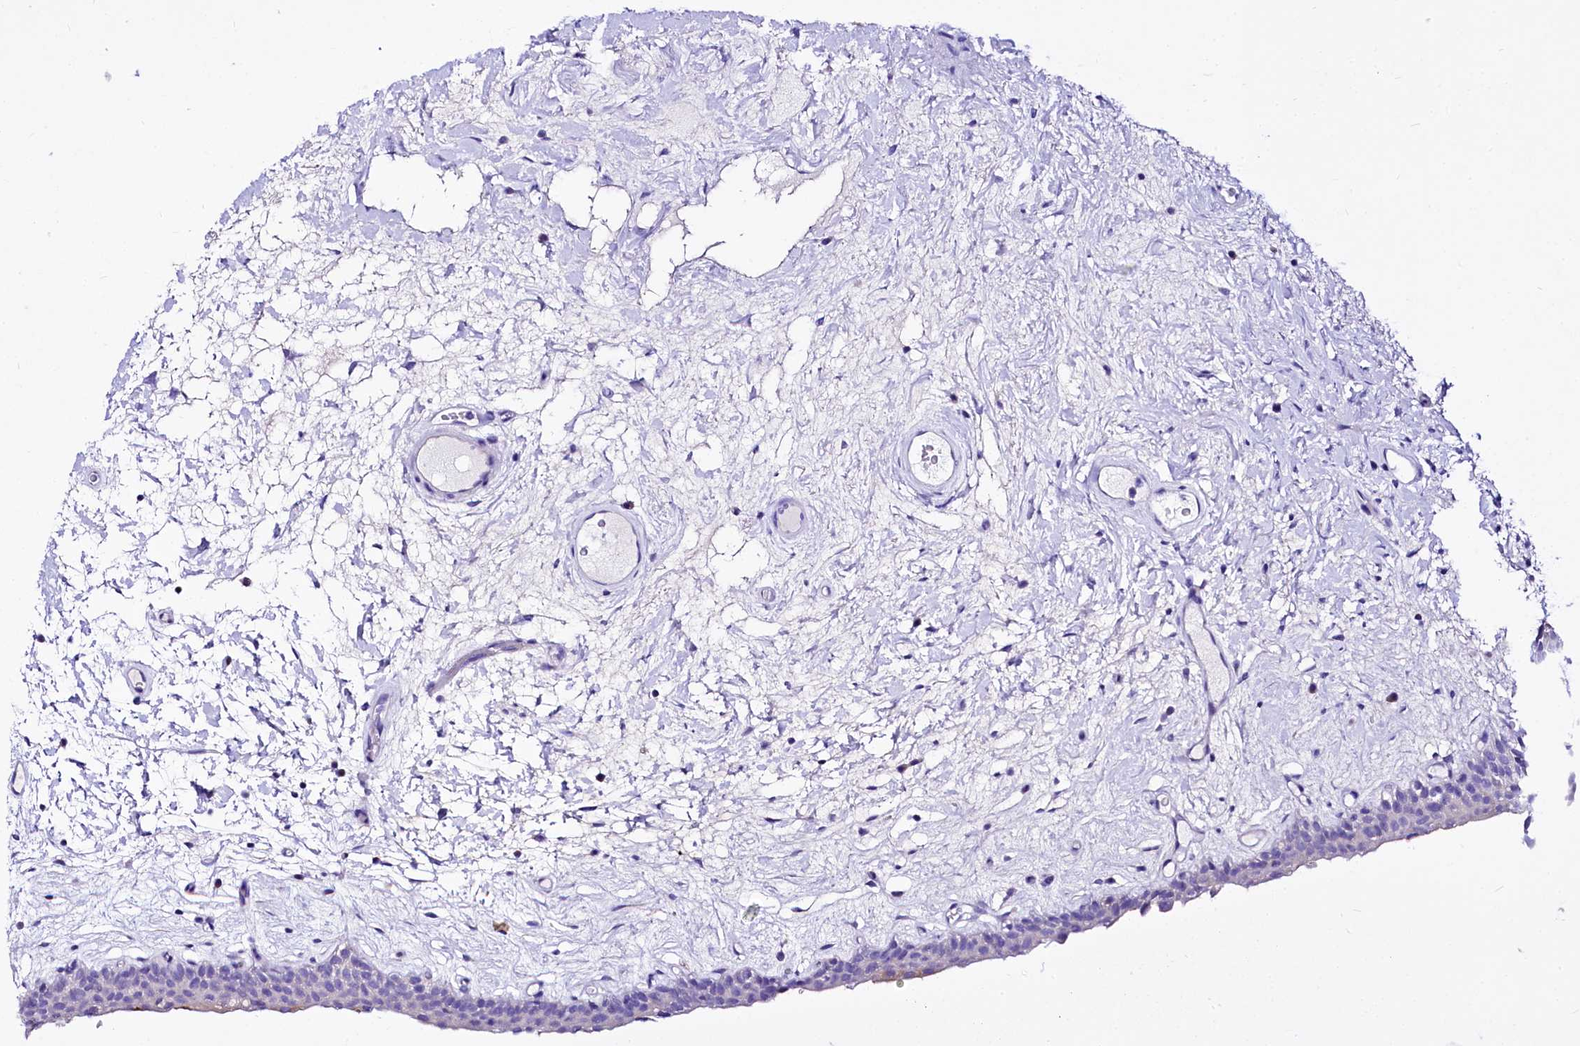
{"staining": {"intensity": "moderate", "quantity": "<25%", "location": "cytoplasmic/membranous"}, "tissue": "urinary bladder", "cell_type": "Urothelial cells", "image_type": "normal", "snomed": [{"axis": "morphology", "description": "Normal tissue, NOS"}, {"axis": "topography", "description": "Urinary bladder"}], "caption": "Moderate cytoplasmic/membranous positivity for a protein is appreciated in approximately <25% of urothelial cells of normal urinary bladder using immunohistochemistry.", "gene": "A2ML1", "patient": {"sex": "male", "age": 83}}